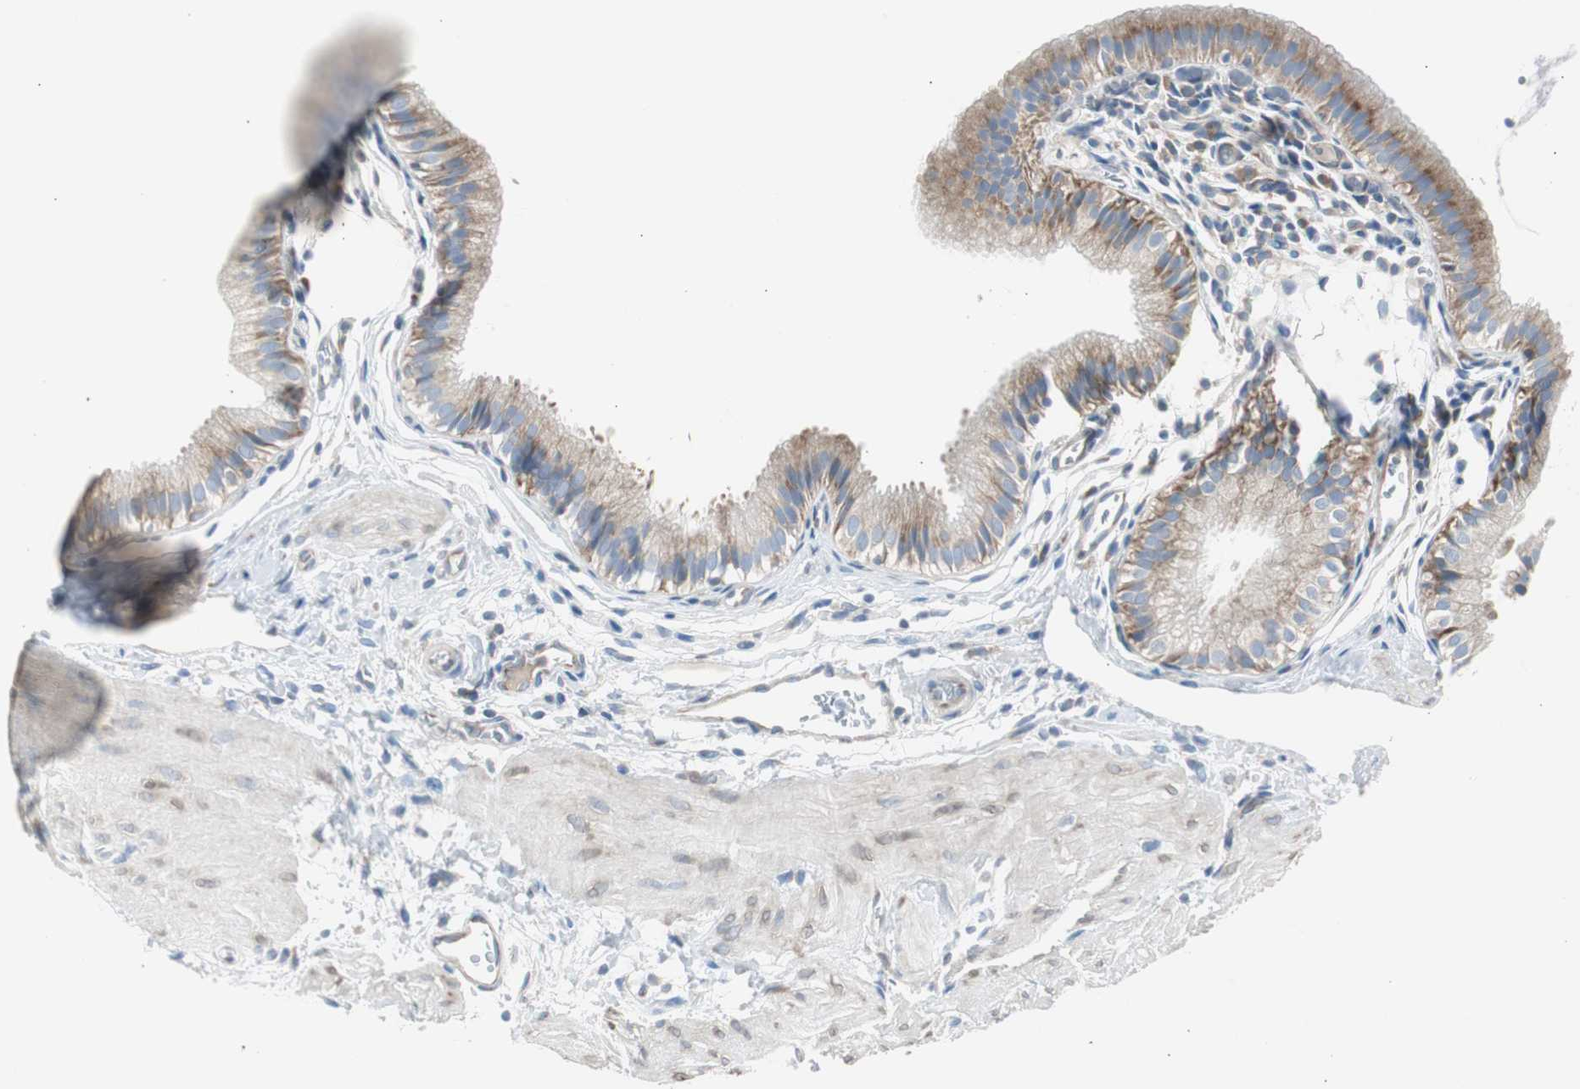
{"staining": {"intensity": "moderate", "quantity": ">75%", "location": "cytoplasmic/membranous"}, "tissue": "gallbladder", "cell_type": "Glandular cells", "image_type": "normal", "snomed": [{"axis": "morphology", "description": "Normal tissue, NOS"}, {"axis": "topography", "description": "Gallbladder"}], "caption": "Immunohistochemical staining of normal human gallbladder reveals moderate cytoplasmic/membranous protein staining in about >75% of glandular cells.", "gene": "RPS12", "patient": {"sex": "female", "age": 26}}